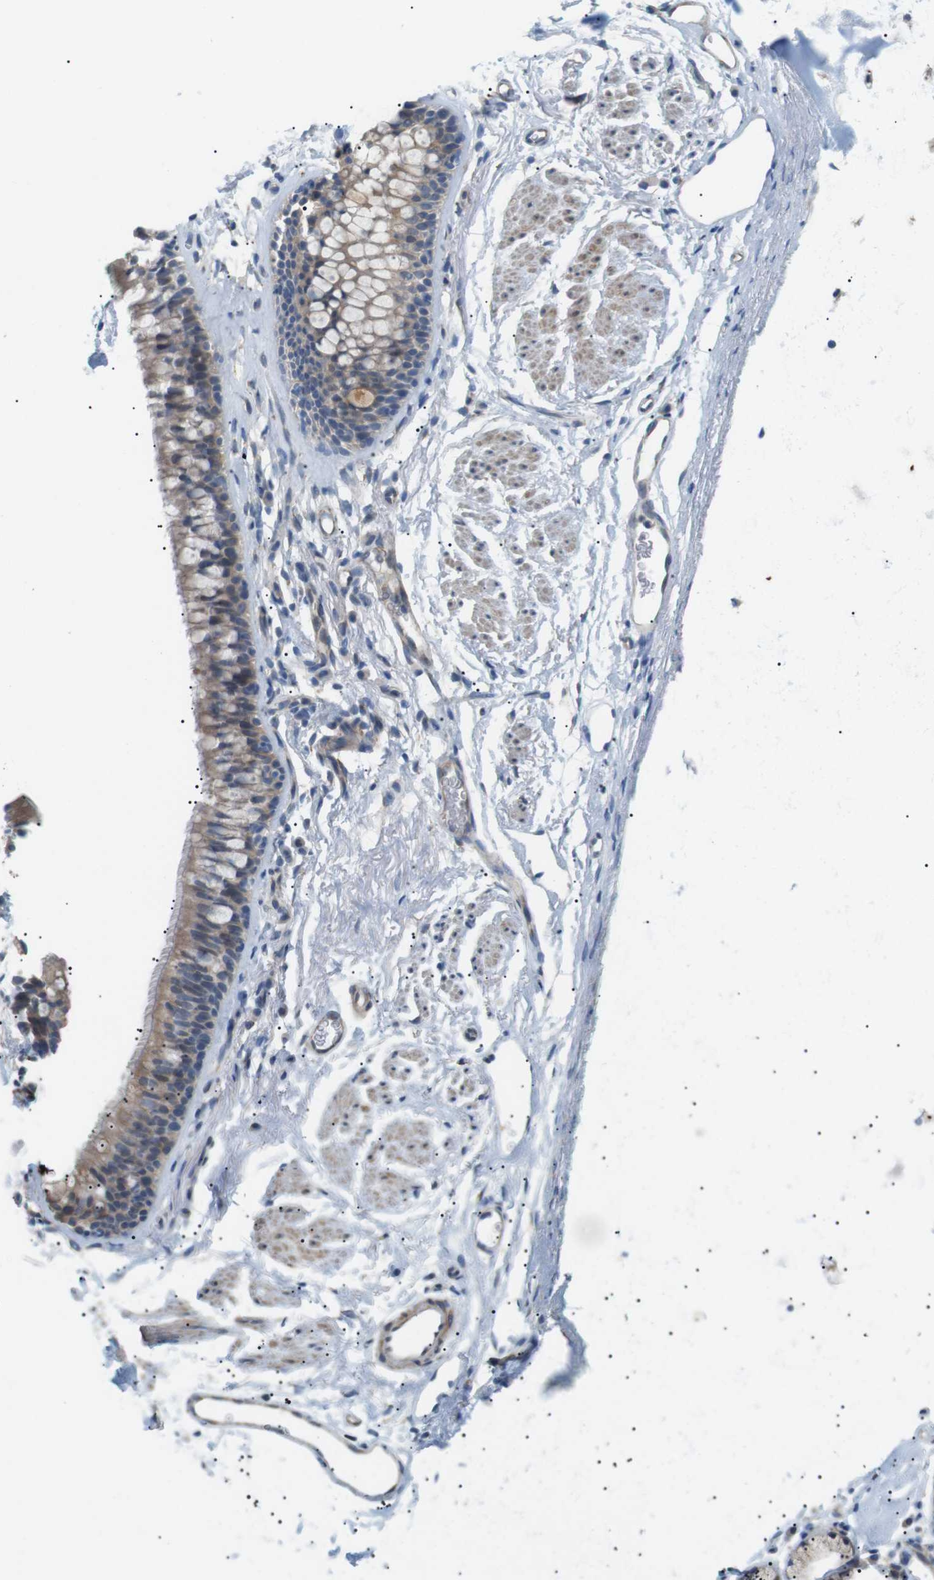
{"staining": {"intensity": "moderate", "quantity": "25%-75%", "location": "cytoplasmic/membranous"}, "tissue": "adipose tissue", "cell_type": "Adipocytes", "image_type": "normal", "snomed": [{"axis": "morphology", "description": "Normal tissue, NOS"}, {"axis": "topography", "description": "Cartilage tissue"}, {"axis": "topography", "description": "Bronchus"}], "caption": "Immunohistochemistry (IHC) image of benign adipose tissue: adipose tissue stained using immunohistochemistry (IHC) demonstrates medium levels of moderate protein expression localized specifically in the cytoplasmic/membranous of adipocytes, appearing as a cytoplasmic/membranous brown color.", "gene": "MTARC2", "patient": {"sex": "female", "age": 53}}